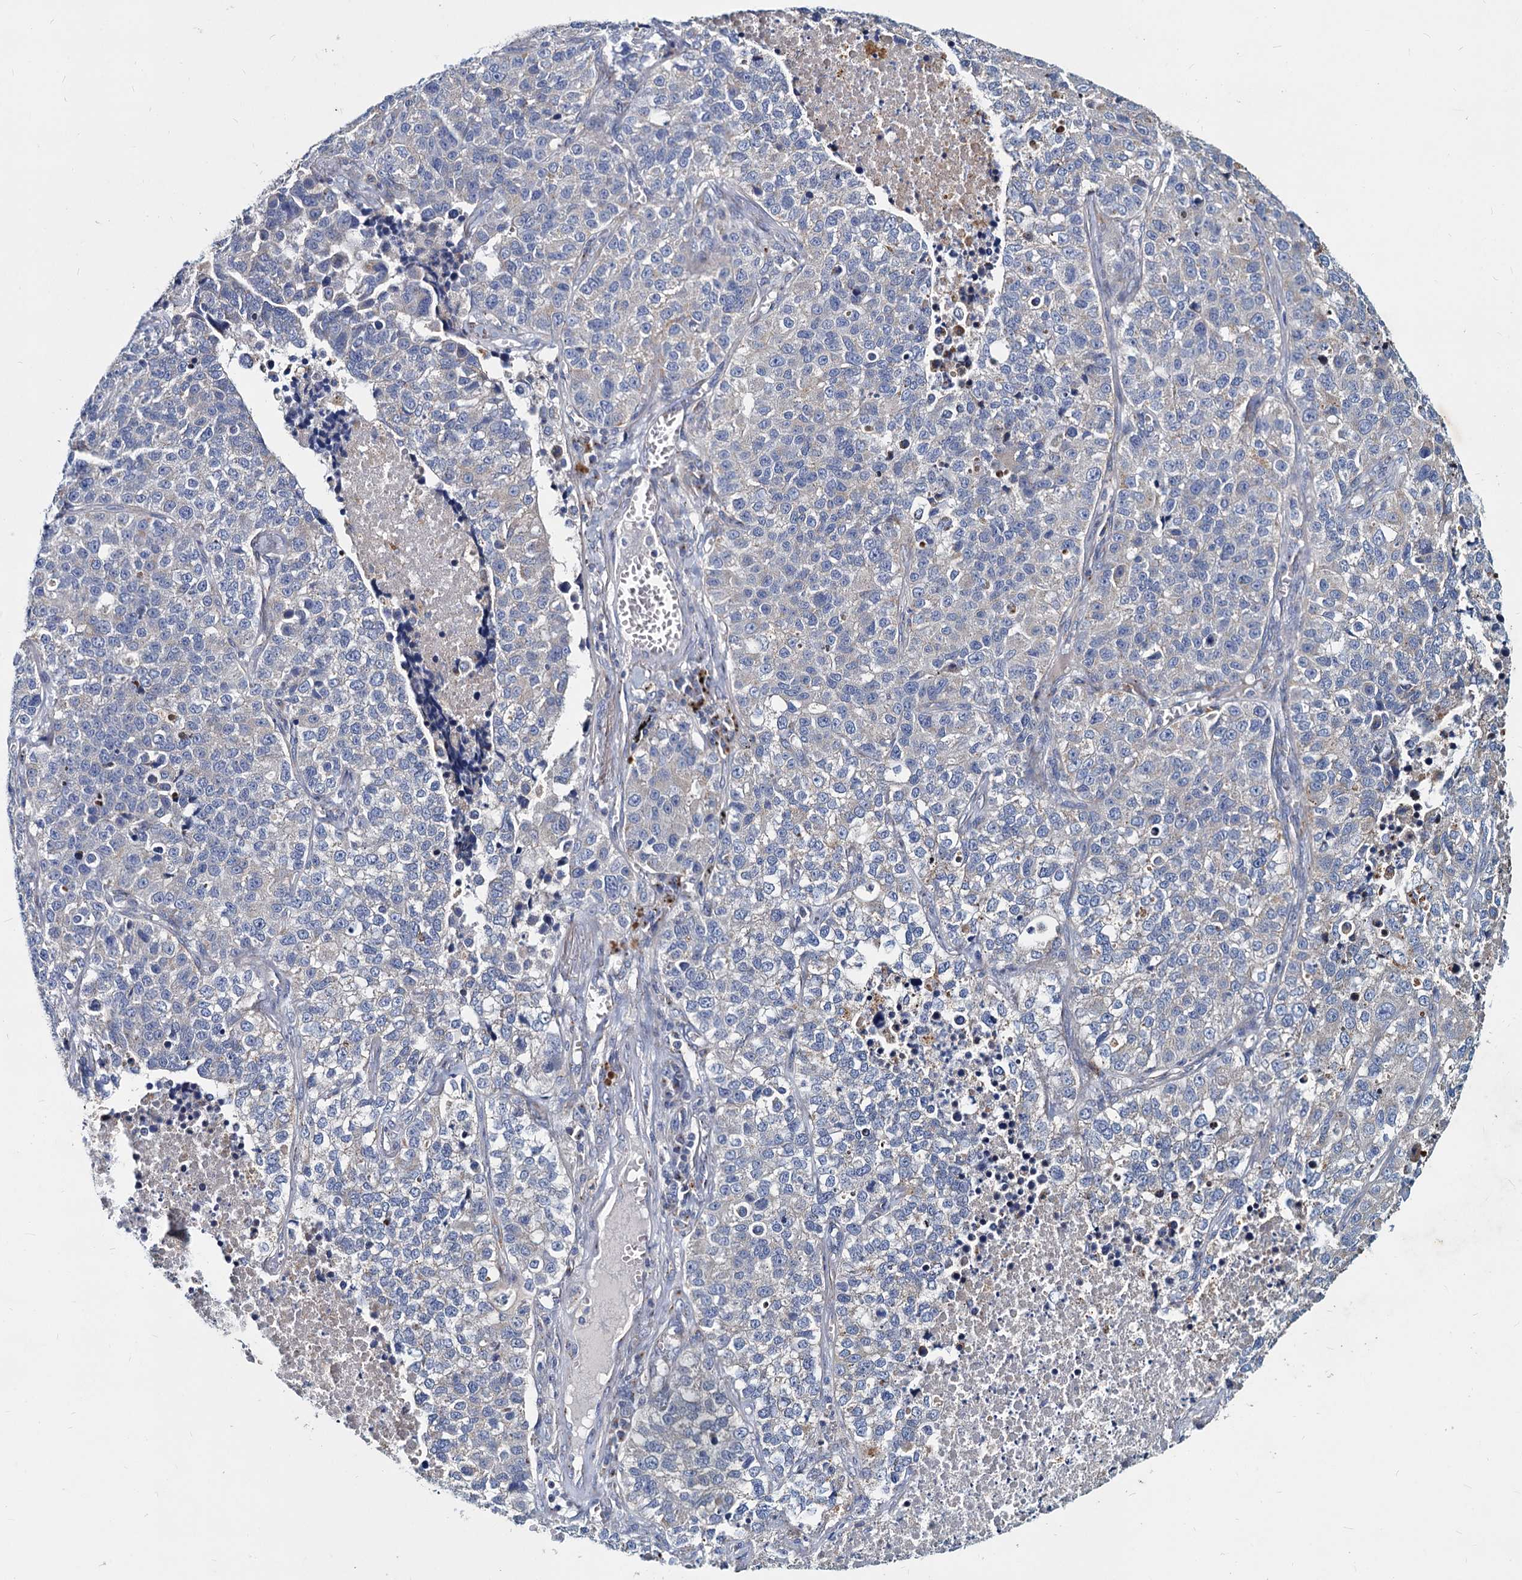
{"staining": {"intensity": "negative", "quantity": "none", "location": "none"}, "tissue": "lung cancer", "cell_type": "Tumor cells", "image_type": "cancer", "snomed": [{"axis": "morphology", "description": "Adenocarcinoma, NOS"}, {"axis": "topography", "description": "Lung"}], "caption": "Protein analysis of lung cancer (adenocarcinoma) demonstrates no significant staining in tumor cells.", "gene": "AGBL4", "patient": {"sex": "male", "age": 49}}